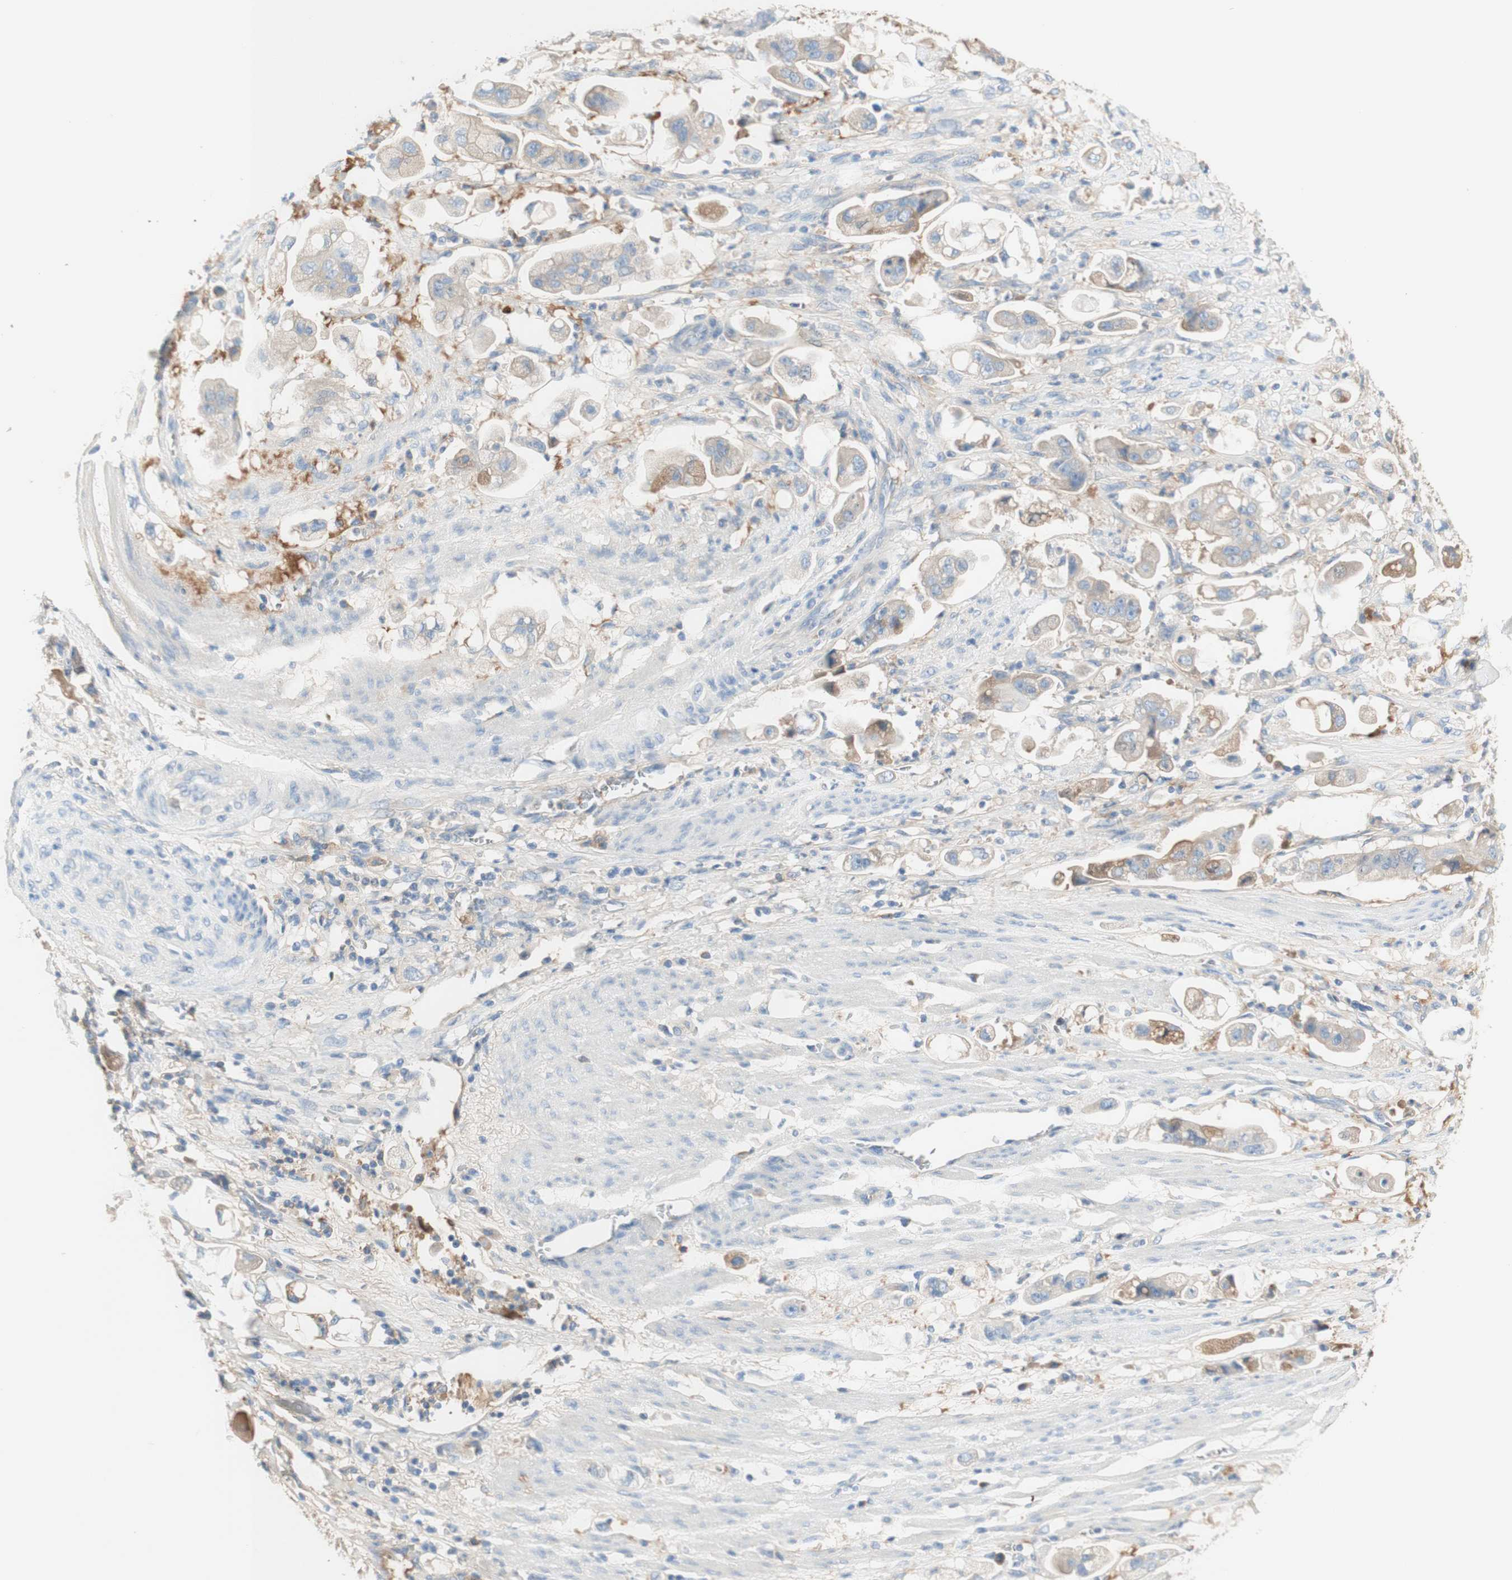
{"staining": {"intensity": "weak", "quantity": "25%-75%", "location": "cytoplasmic/membranous"}, "tissue": "stomach cancer", "cell_type": "Tumor cells", "image_type": "cancer", "snomed": [{"axis": "morphology", "description": "Adenocarcinoma, NOS"}, {"axis": "topography", "description": "Stomach"}], "caption": "Immunohistochemistry photomicrograph of neoplastic tissue: human adenocarcinoma (stomach) stained using IHC displays low levels of weak protein expression localized specifically in the cytoplasmic/membranous of tumor cells, appearing as a cytoplasmic/membranous brown color.", "gene": "KNG1", "patient": {"sex": "male", "age": 62}}